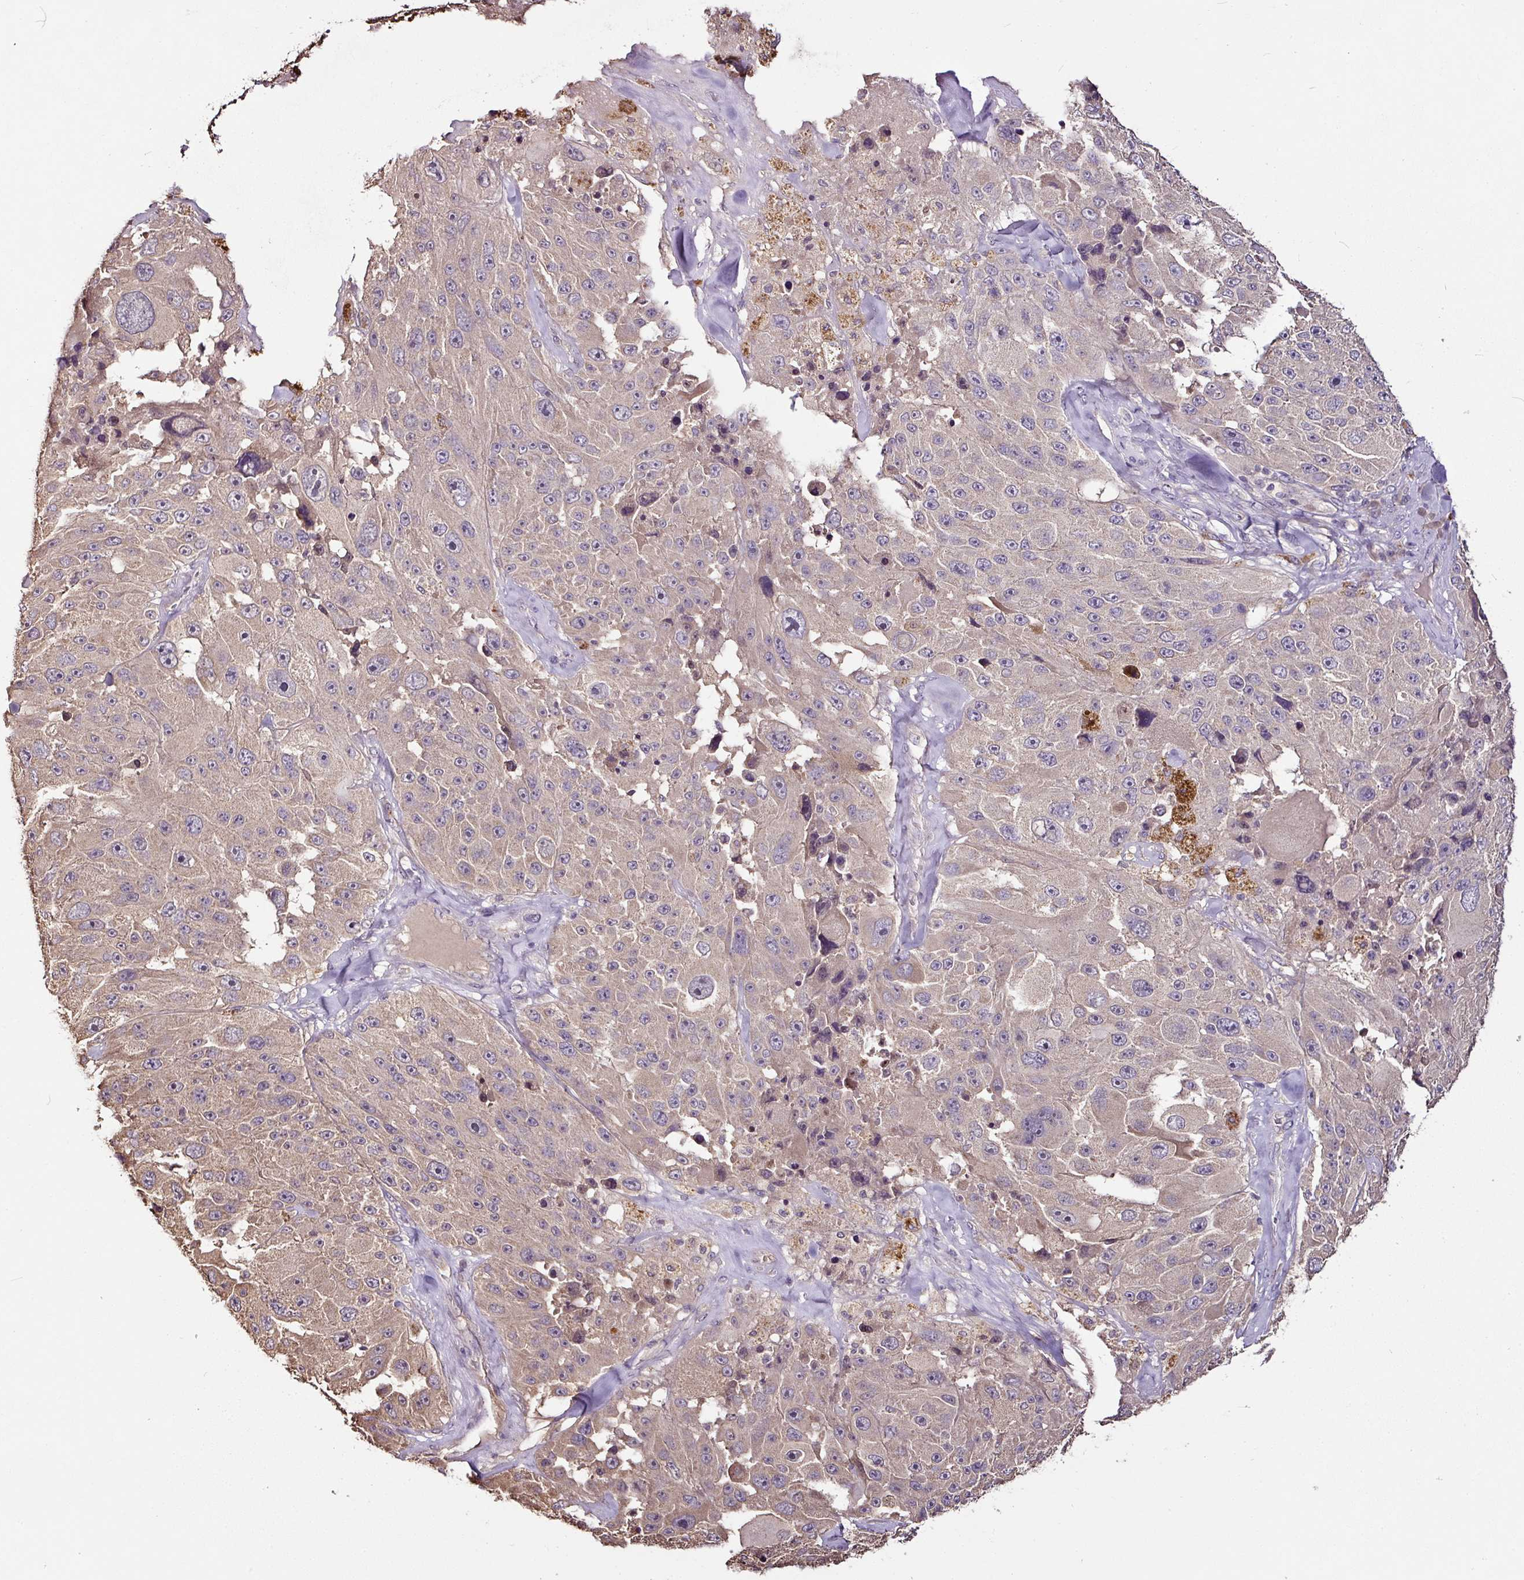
{"staining": {"intensity": "weak", "quantity": "25%-75%", "location": "cytoplasmic/membranous"}, "tissue": "melanoma", "cell_type": "Tumor cells", "image_type": "cancer", "snomed": [{"axis": "morphology", "description": "Malignant melanoma, Metastatic site"}, {"axis": "topography", "description": "Lymph node"}], "caption": "Human melanoma stained with a brown dye shows weak cytoplasmic/membranous positive expression in about 25%-75% of tumor cells.", "gene": "RPL38", "patient": {"sex": "male", "age": 62}}